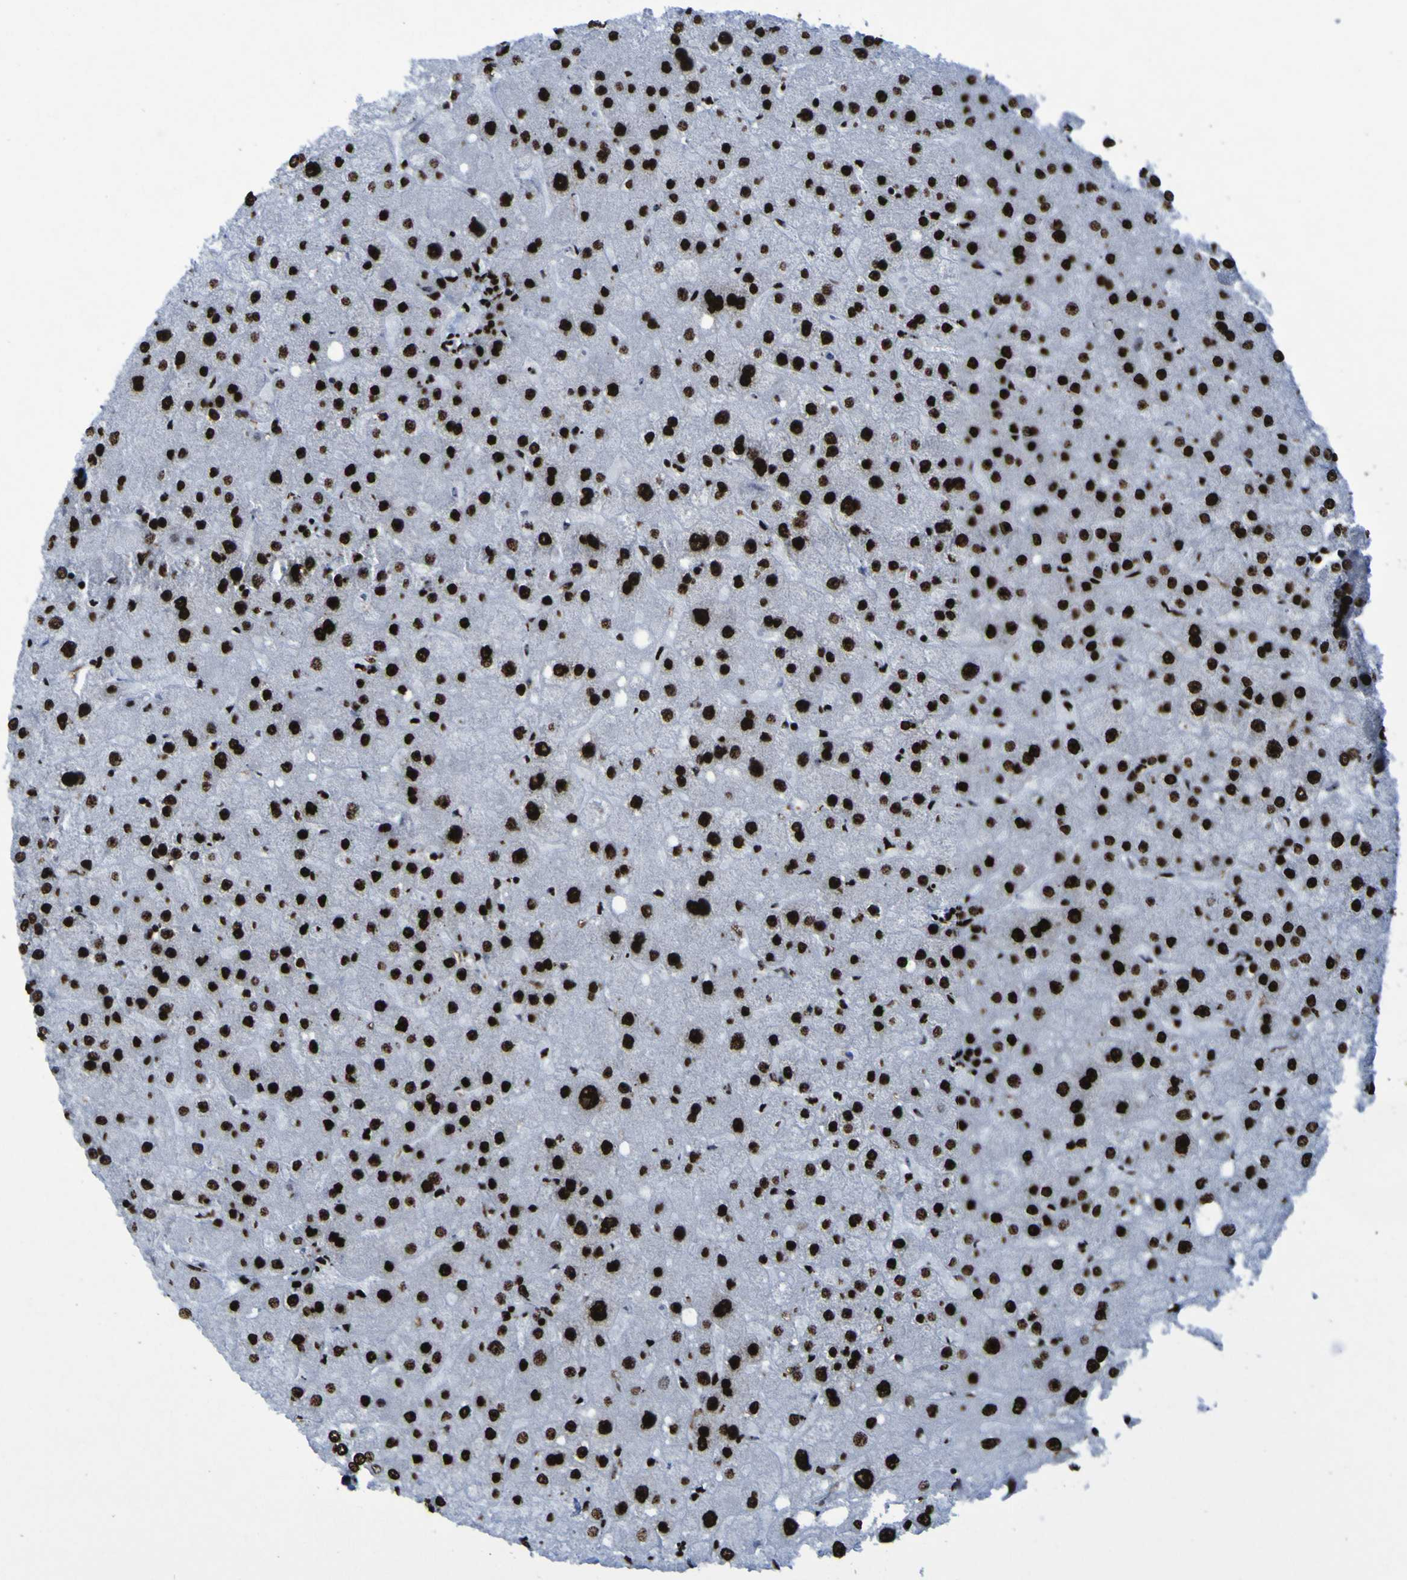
{"staining": {"intensity": "strong", "quantity": ">75%", "location": "nuclear"}, "tissue": "liver", "cell_type": "Cholangiocytes", "image_type": "normal", "snomed": [{"axis": "morphology", "description": "Normal tissue, NOS"}, {"axis": "topography", "description": "Liver"}], "caption": "A brown stain highlights strong nuclear staining of a protein in cholangiocytes of benign human liver.", "gene": "NPM1", "patient": {"sex": "male", "age": 73}}